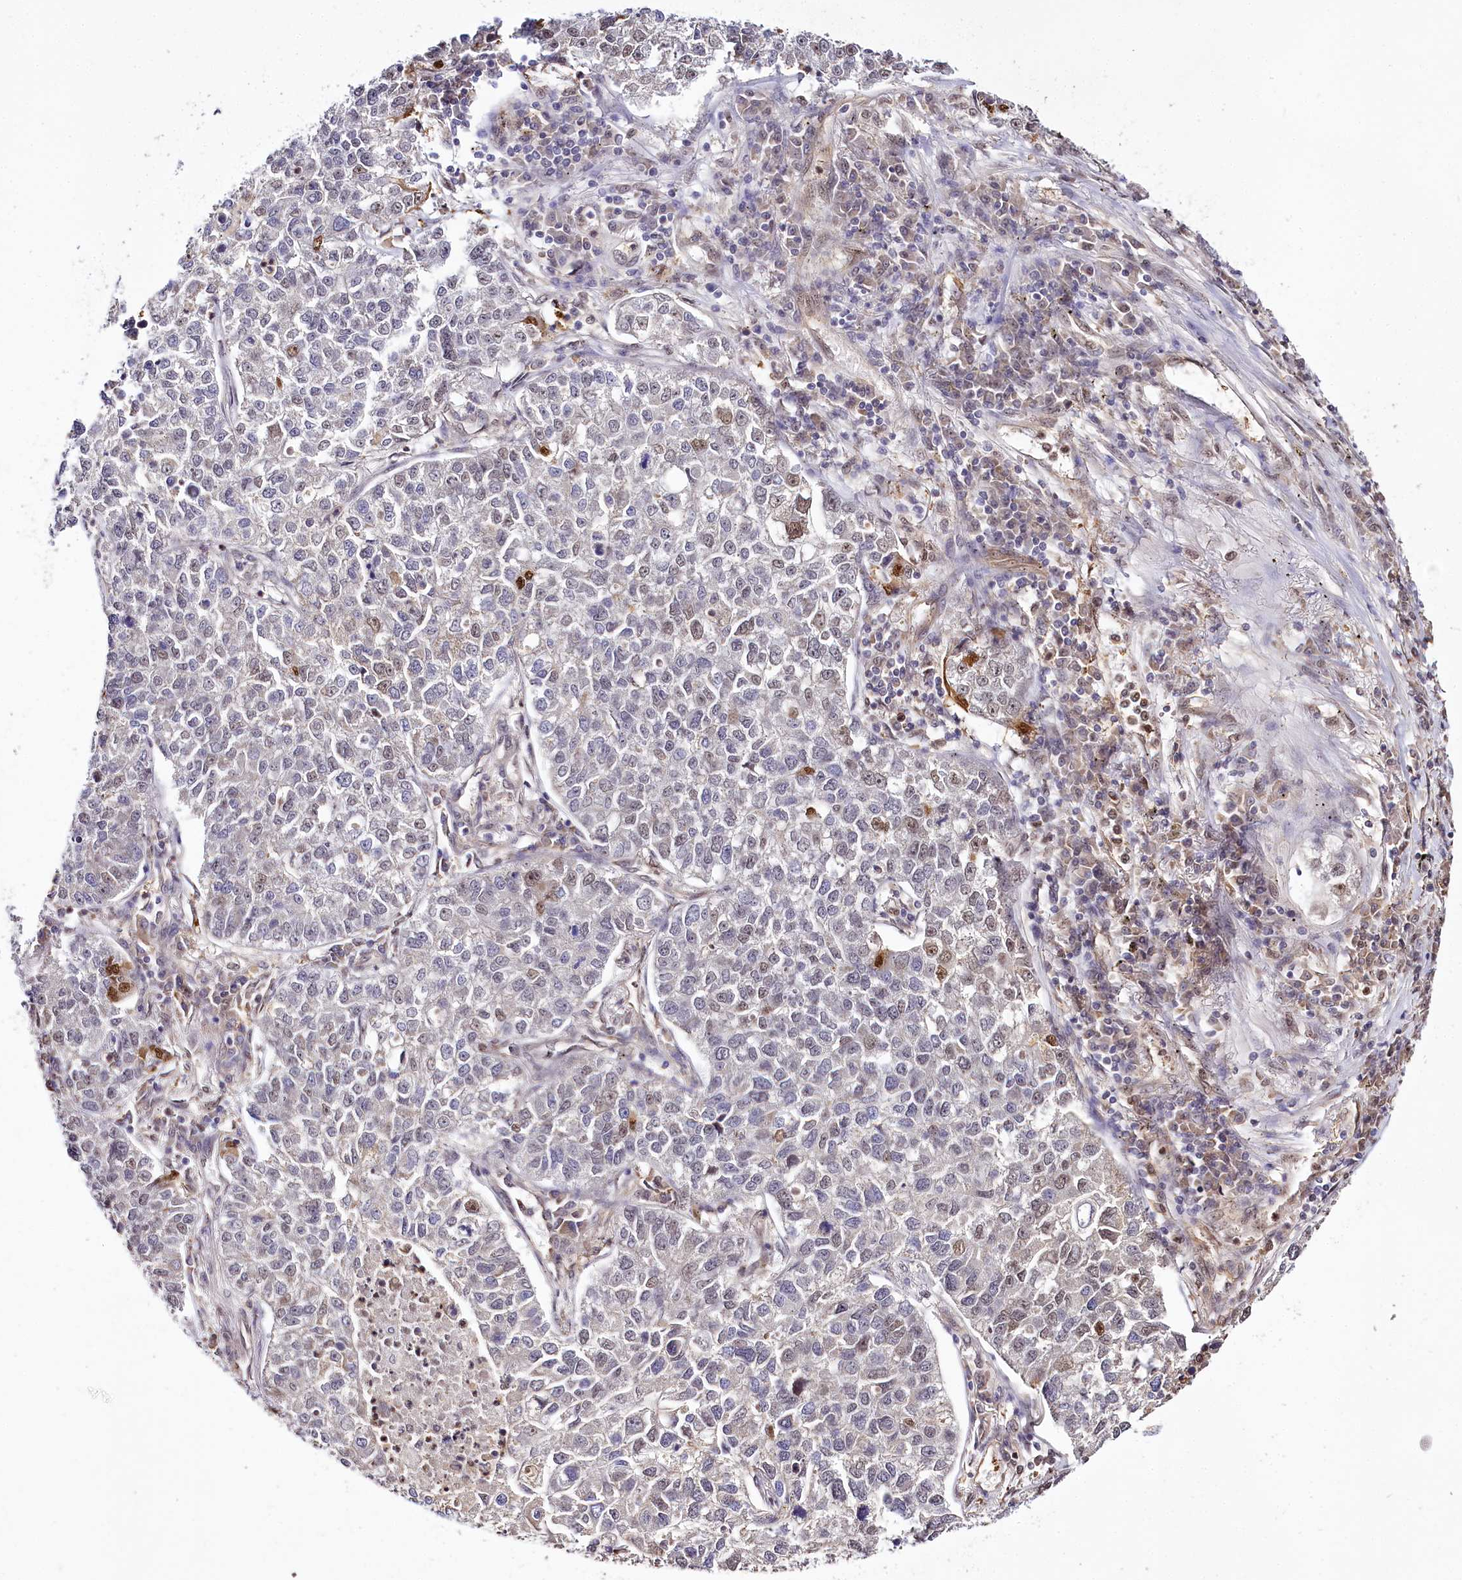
{"staining": {"intensity": "weak", "quantity": "<25%", "location": "nuclear"}, "tissue": "lung cancer", "cell_type": "Tumor cells", "image_type": "cancer", "snomed": [{"axis": "morphology", "description": "Adenocarcinoma, NOS"}, {"axis": "topography", "description": "Lung"}], "caption": "Image shows no protein staining in tumor cells of lung cancer (adenocarcinoma) tissue. (IHC, brightfield microscopy, high magnification).", "gene": "GNL3L", "patient": {"sex": "male", "age": 49}}